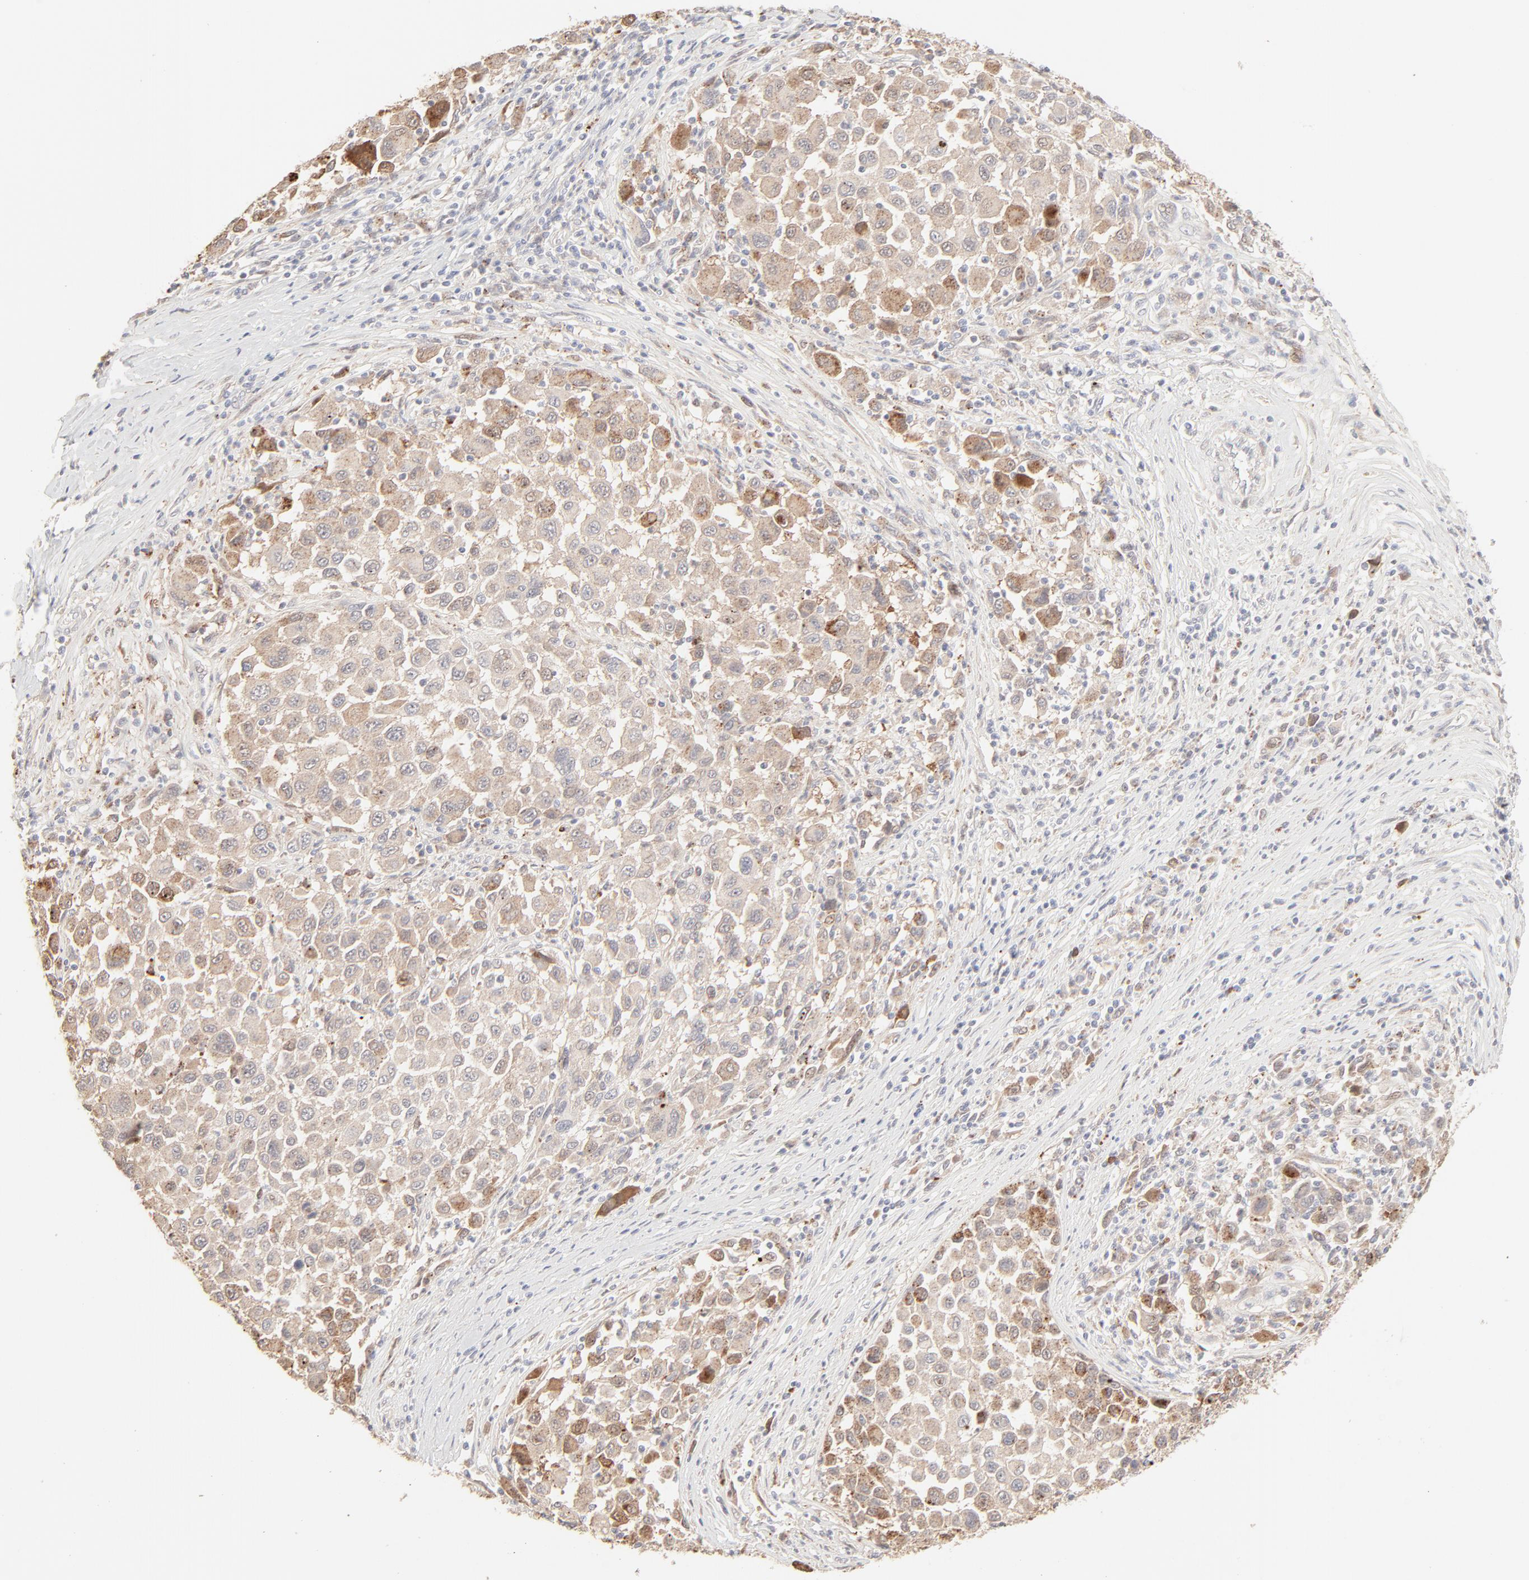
{"staining": {"intensity": "weak", "quantity": ">75%", "location": "cytoplasmic/membranous"}, "tissue": "melanoma", "cell_type": "Tumor cells", "image_type": "cancer", "snomed": [{"axis": "morphology", "description": "Malignant melanoma, Metastatic site"}, {"axis": "topography", "description": "Lymph node"}], "caption": "This is a photomicrograph of immunohistochemistry (IHC) staining of malignant melanoma (metastatic site), which shows weak positivity in the cytoplasmic/membranous of tumor cells.", "gene": "LGALS2", "patient": {"sex": "male", "age": 61}}